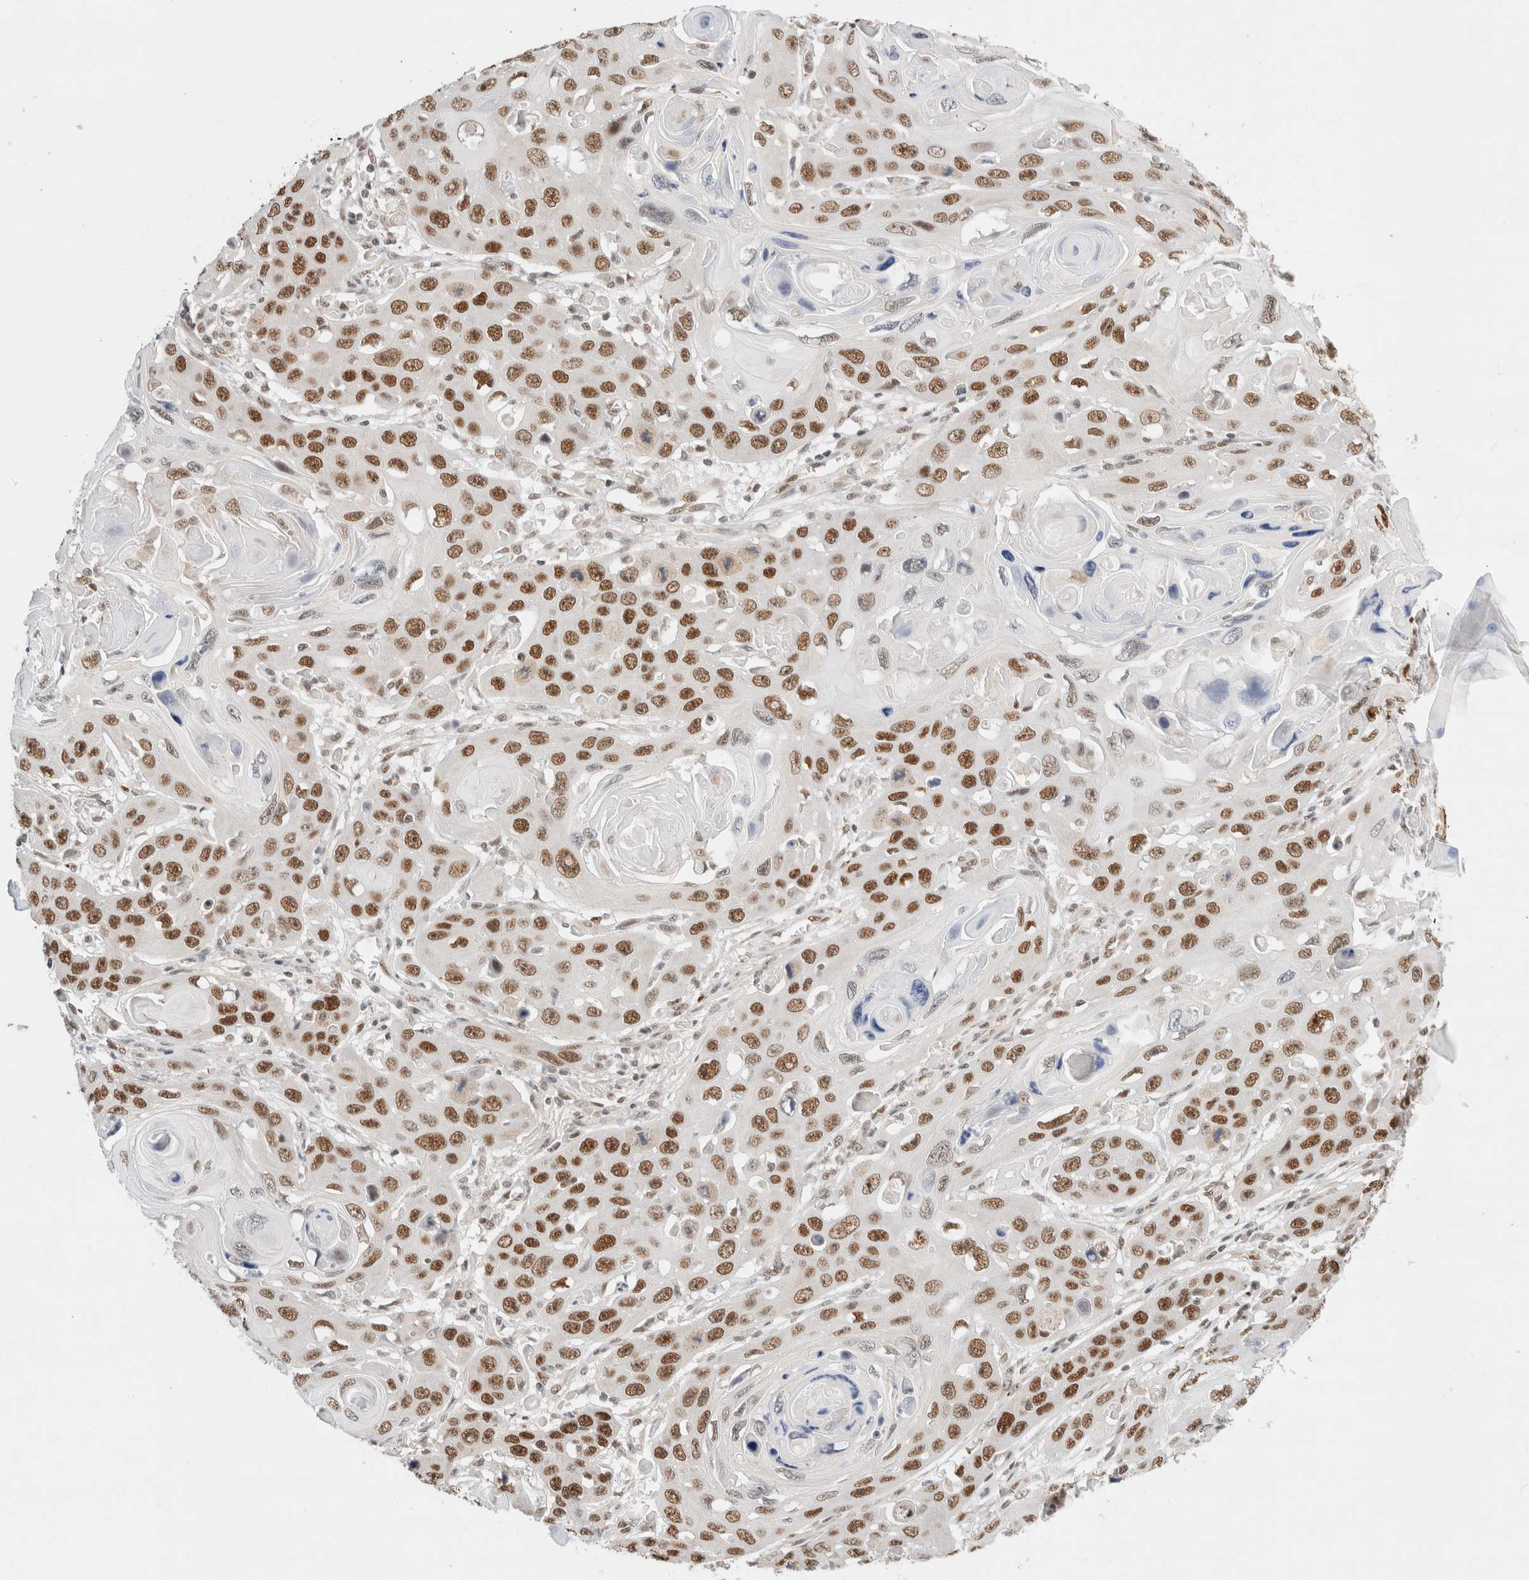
{"staining": {"intensity": "moderate", "quantity": ">75%", "location": "nuclear"}, "tissue": "skin cancer", "cell_type": "Tumor cells", "image_type": "cancer", "snomed": [{"axis": "morphology", "description": "Squamous cell carcinoma, NOS"}, {"axis": "topography", "description": "Skin"}], "caption": "Tumor cells demonstrate moderate nuclear expression in approximately >75% of cells in skin cancer. (IHC, brightfield microscopy, high magnification).", "gene": "GTF2I", "patient": {"sex": "male", "age": 55}}